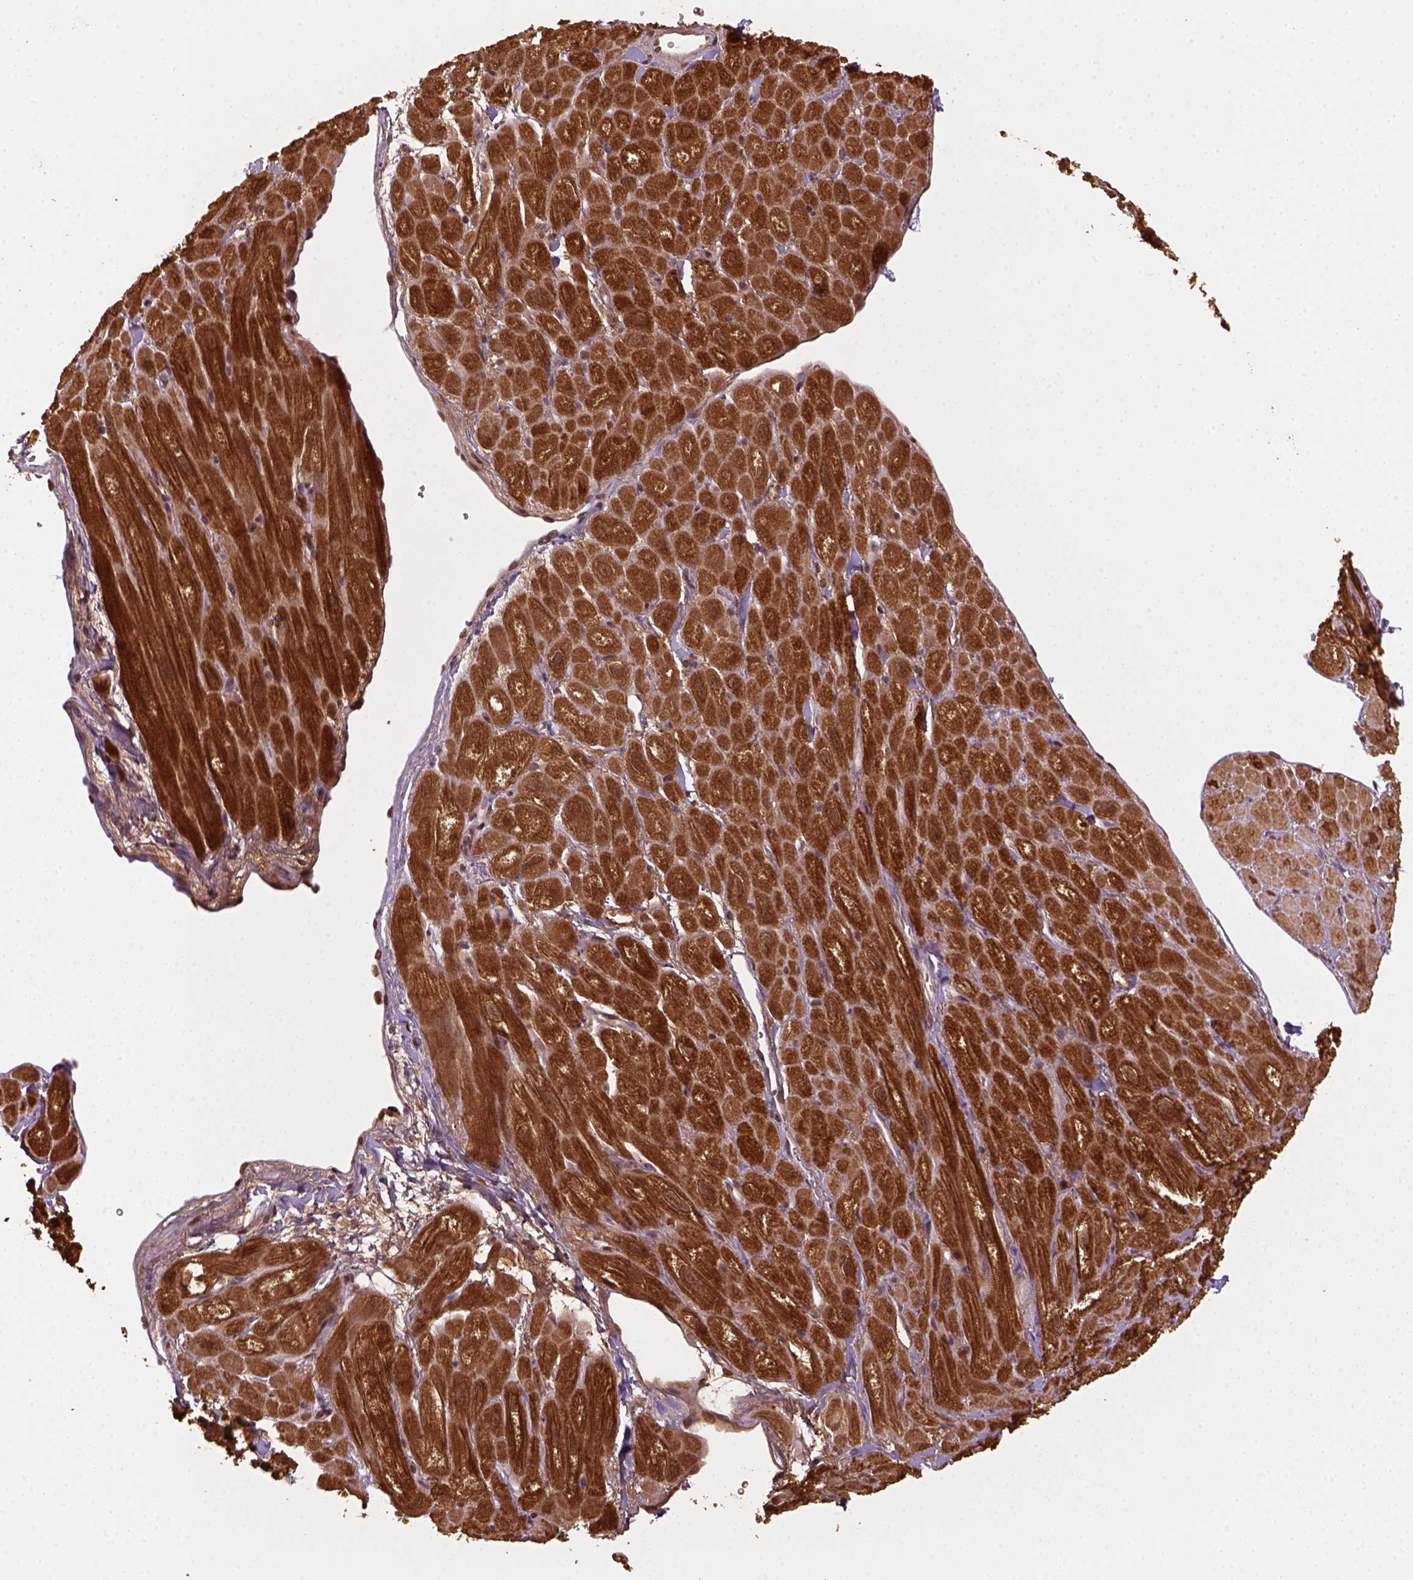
{"staining": {"intensity": "moderate", "quantity": ">75%", "location": "cytoplasmic/membranous,nuclear"}, "tissue": "heart muscle", "cell_type": "Cardiomyocytes", "image_type": "normal", "snomed": [{"axis": "morphology", "description": "Normal tissue, NOS"}, {"axis": "topography", "description": "Heart"}], "caption": "This photomicrograph reveals IHC staining of unremarkable heart muscle, with medium moderate cytoplasmic/membranous,nuclear expression in approximately >75% of cardiomyocytes.", "gene": "GOT1", "patient": {"sex": "female", "age": 62}}